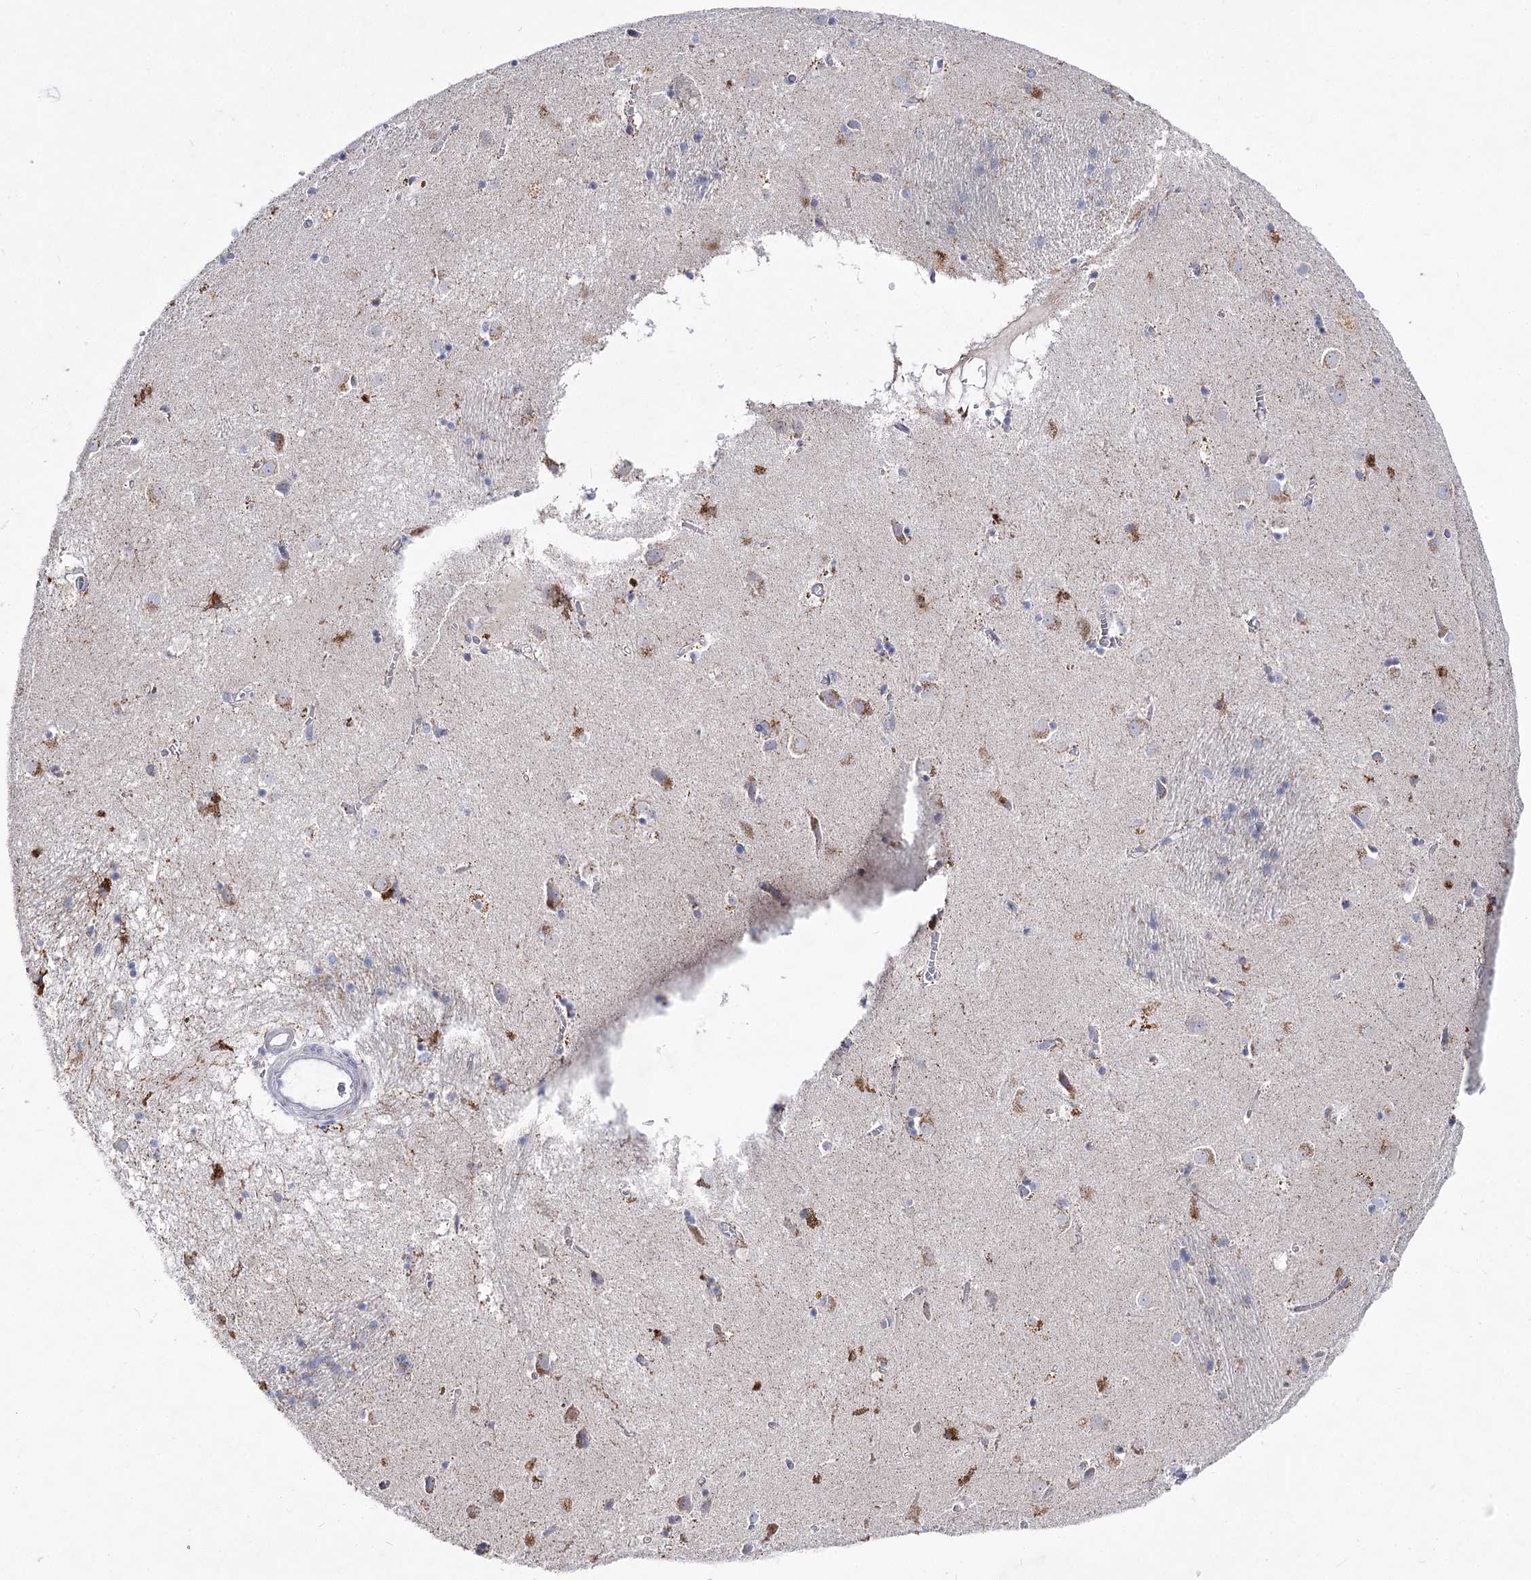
{"staining": {"intensity": "strong", "quantity": "<25%", "location": "cytoplasmic/membranous"}, "tissue": "caudate", "cell_type": "Glial cells", "image_type": "normal", "snomed": [{"axis": "morphology", "description": "Normal tissue, NOS"}, {"axis": "topography", "description": "Lateral ventricle wall"}], "caption": "This is an image of immunohistochemistry (IHC) staining of benign caudate, which shows strong positivity in the cytoplasmic/membranous of glial cells.", "gene": "LRRC14B", "patient": {"sex": "male", "age": 70}}